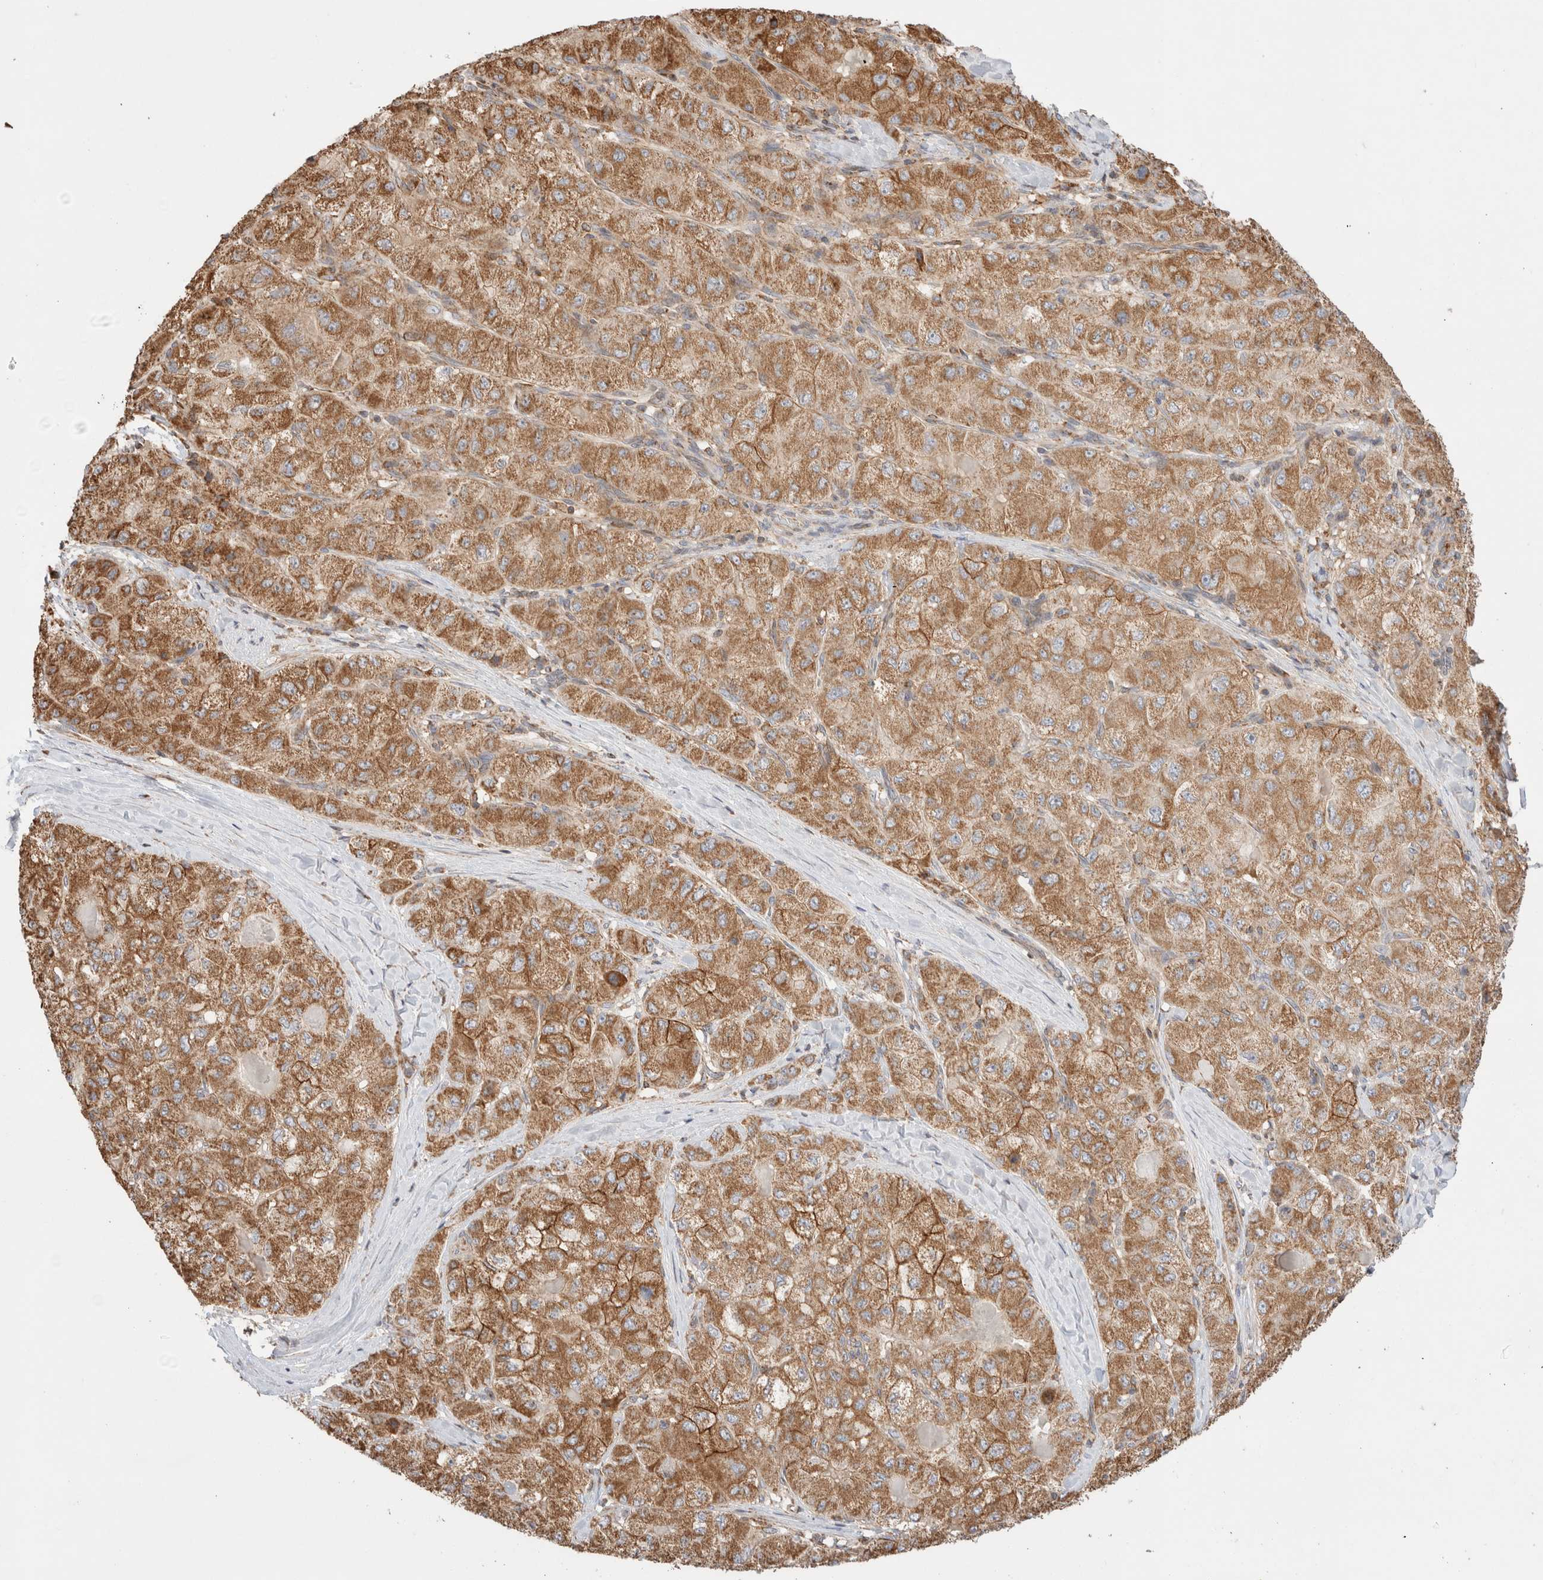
{"staining": {"intensity": "moderate", "quantity": ">75%", "location": "cytoplasmic/membranous"}, "tissue": "liver cancer", "cell_type": "Tumor cells", "image_type": "cancer", "snomed": [{"axis": "morphology", "description": "Carcinoma, Hepatocellular, NOS"}, {"axis": "topography", "description": "Liver"}], "caption": "A brown stain shows moderate cytoplasmic/membranous positivity of a protein in human liver cancer tumor cells.", "gene": "TMPPE", "patient": {"sex": "male", "age": 80}}